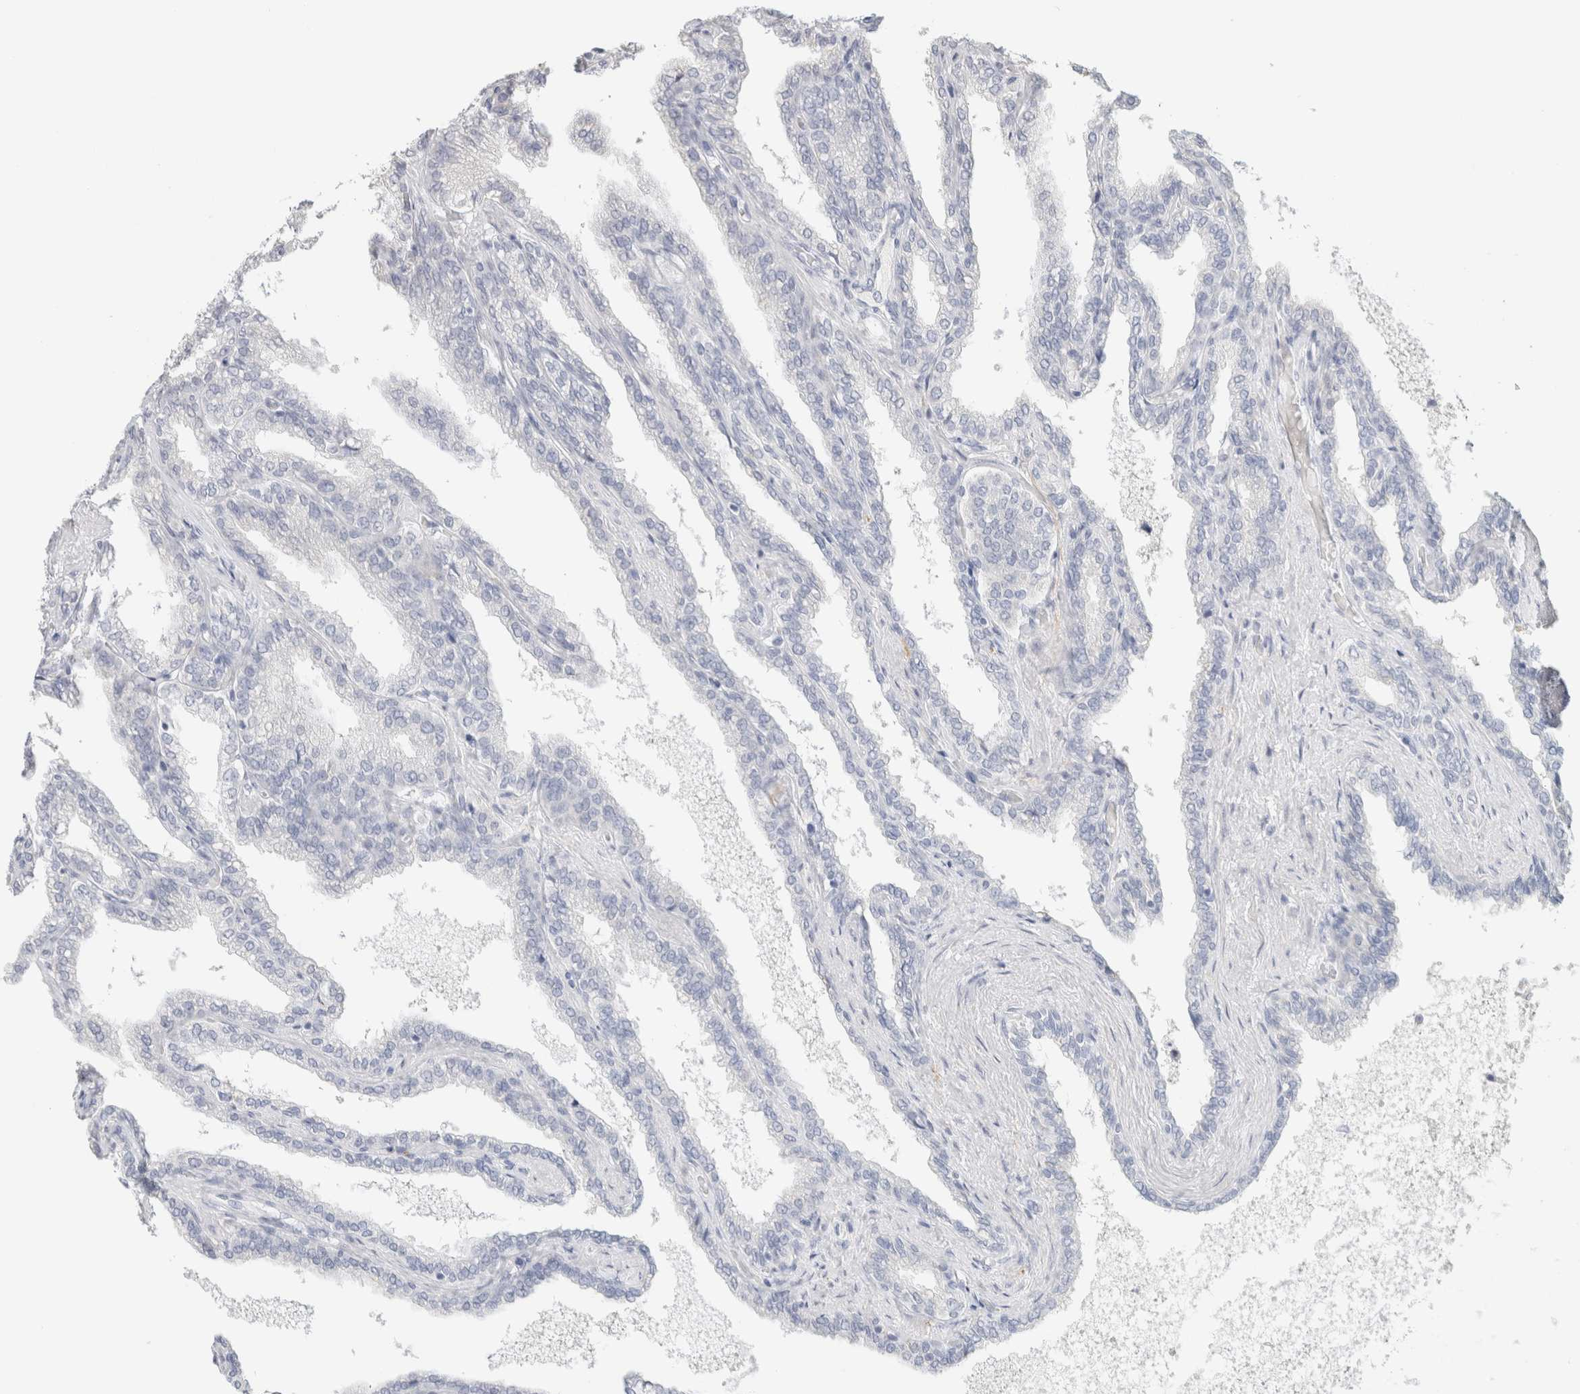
{"staining": {"intensity": "negative", "quantity": "none", "location": "none"}, "tissue": "seminal vesicle", "cell_type": "Glandular cells", "image_type": "normal", "snomed": [{"axis": "morphology", "description": "Normal tissue, NOS"}, {"axis": "topography", "description": "Seminal veicle"}], "caption": "Immunohistochemistry histopathology image of normal seminal vesicle: seminal vesicle stained with DAB (3,3'-diaminobenzidine) displays no significant protein positivity in glandular cells. (Brightfield microscopy of DAB immunohistochemistry (IHC) at high magnification).", "gene": "NEFM", "patient": {"sex": "male", "age": 46}}